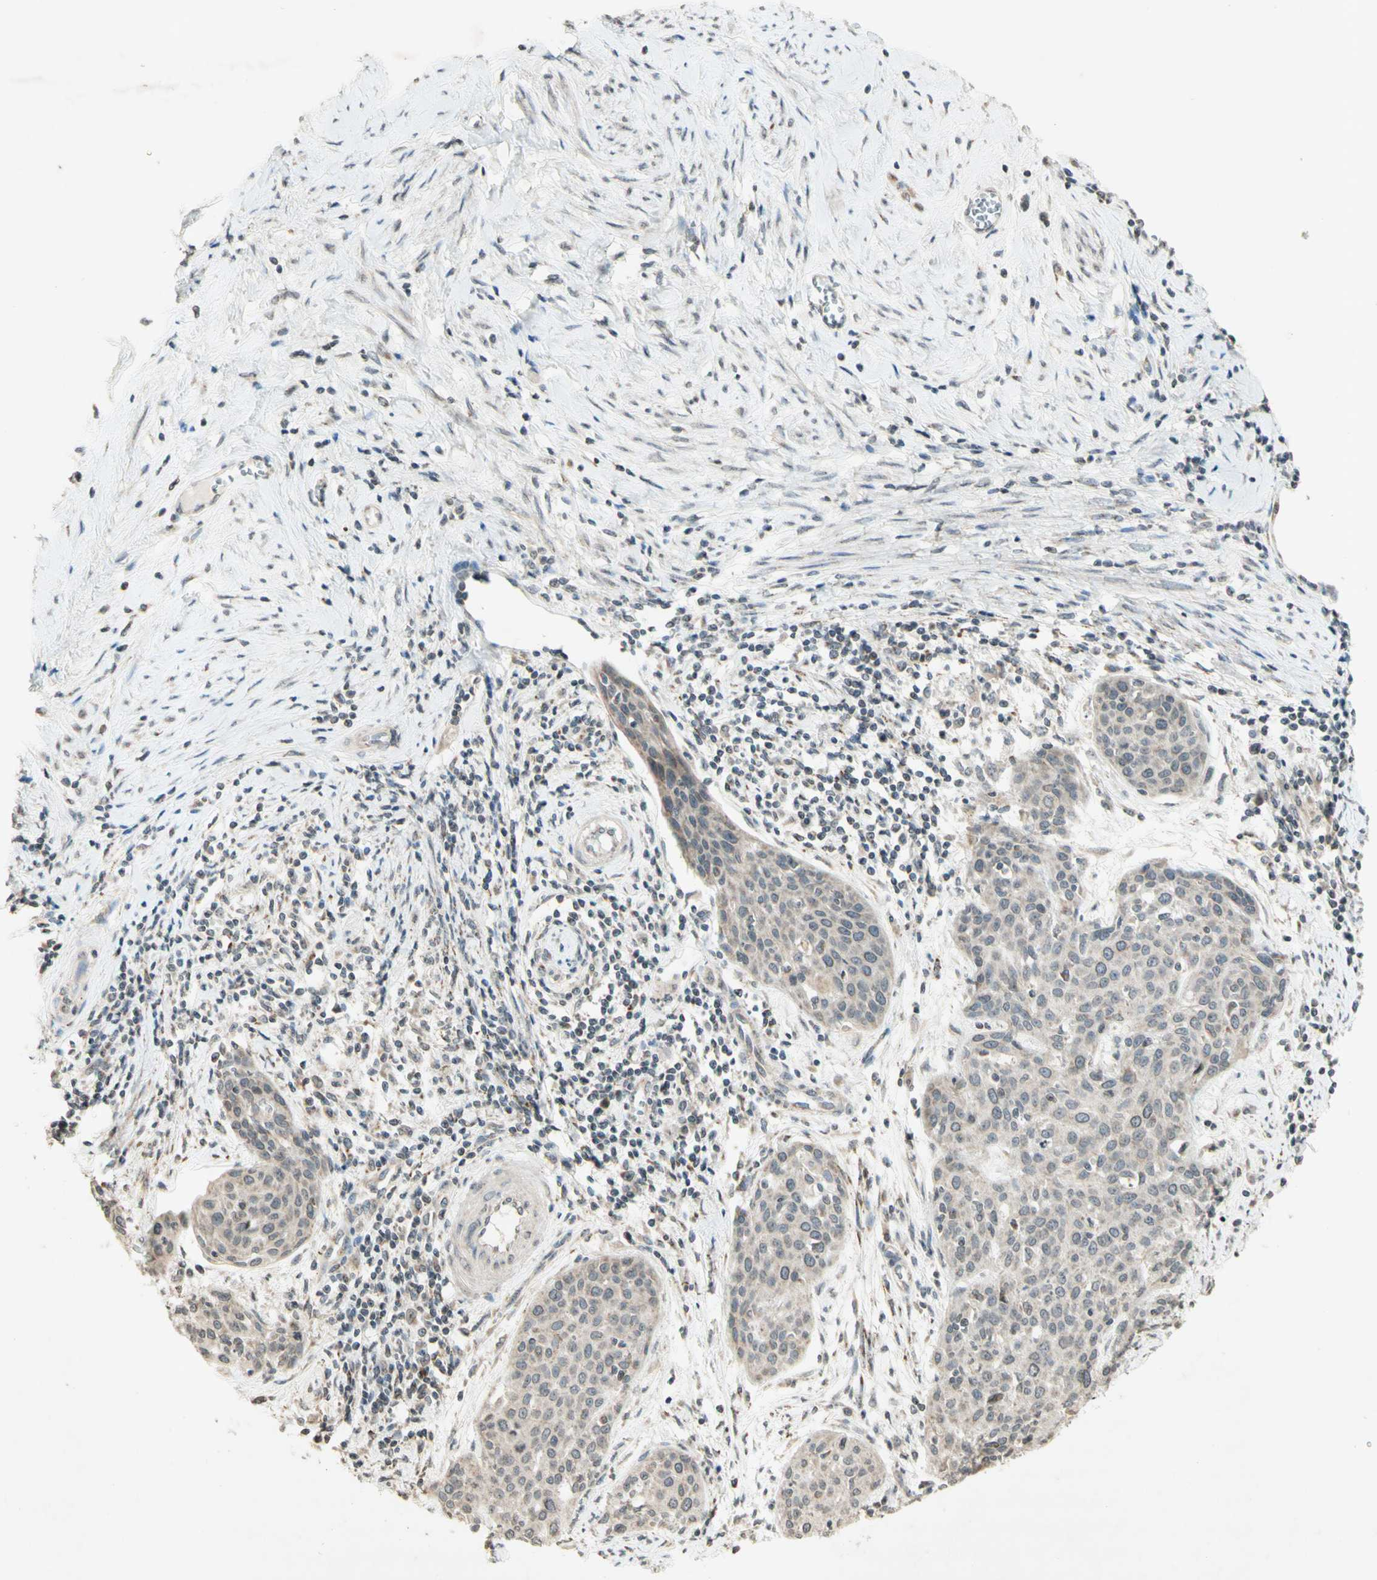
{"staining": {"intensity": "weak", "quantity": "<25%", "location": "cytoplasmic/membranous"}, "tissue": "cervical cancer", "cell_type": "Tumor cells", "image_type": "cancer", "snomed": [{"axis": "morphology", "description": "Squamous cell carcinoma, NOS"}, {"axis": "topography", "description": "Cervix"}], "caption": "Immunohistochemistry image of cervical squamous cell carcinoma stained for a protein (brown), which shows no staining in tumor cells. Nuclei are stained in blue.", "gene": "CCNI", "patient": {"sex": "female", "age": 38}}